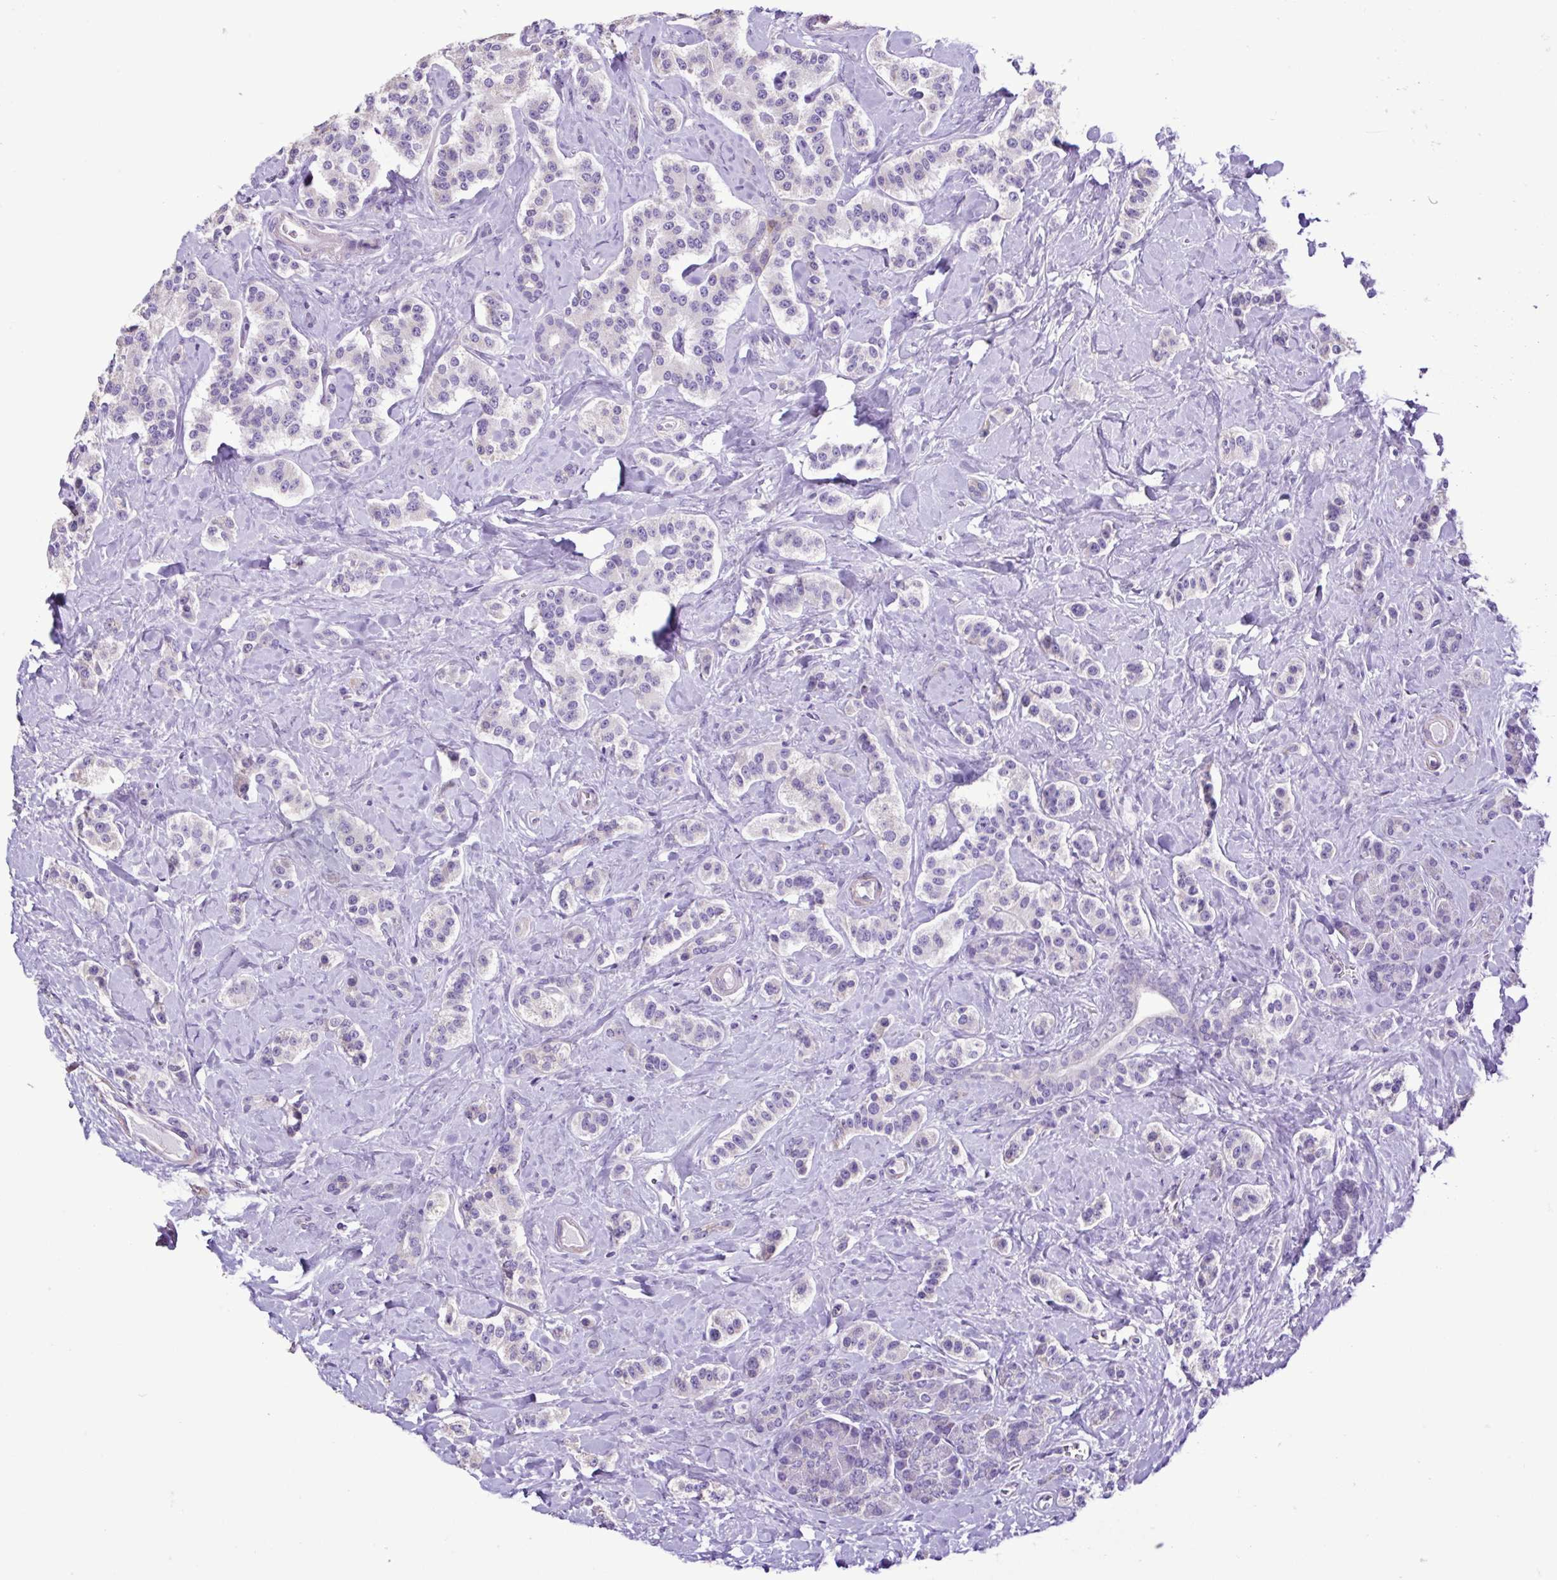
{"staining": {"intensity": "negative", "quantity": "none", "location": "none"}, "tissue": "carcinoid", "cell_type": "Tumor cells", "image_type": "cancer", "snomed": [{"axis": "morphology", "description": "Normal tissue, NOS"}, {"axis": "morphology", "description": "Carcinoid, malignant, NOS"}, {"axis": "topography", "description": "Pancreas"}], "caption": "High magnification brightfield microscopy of malignant carcinoid stained with DAB (brown) and counterstained with hematoxylin (blue): tumor cells show no significant expression.", "gene": "PLA2G4E", "patient": {"sex": "male", "age": 36}}